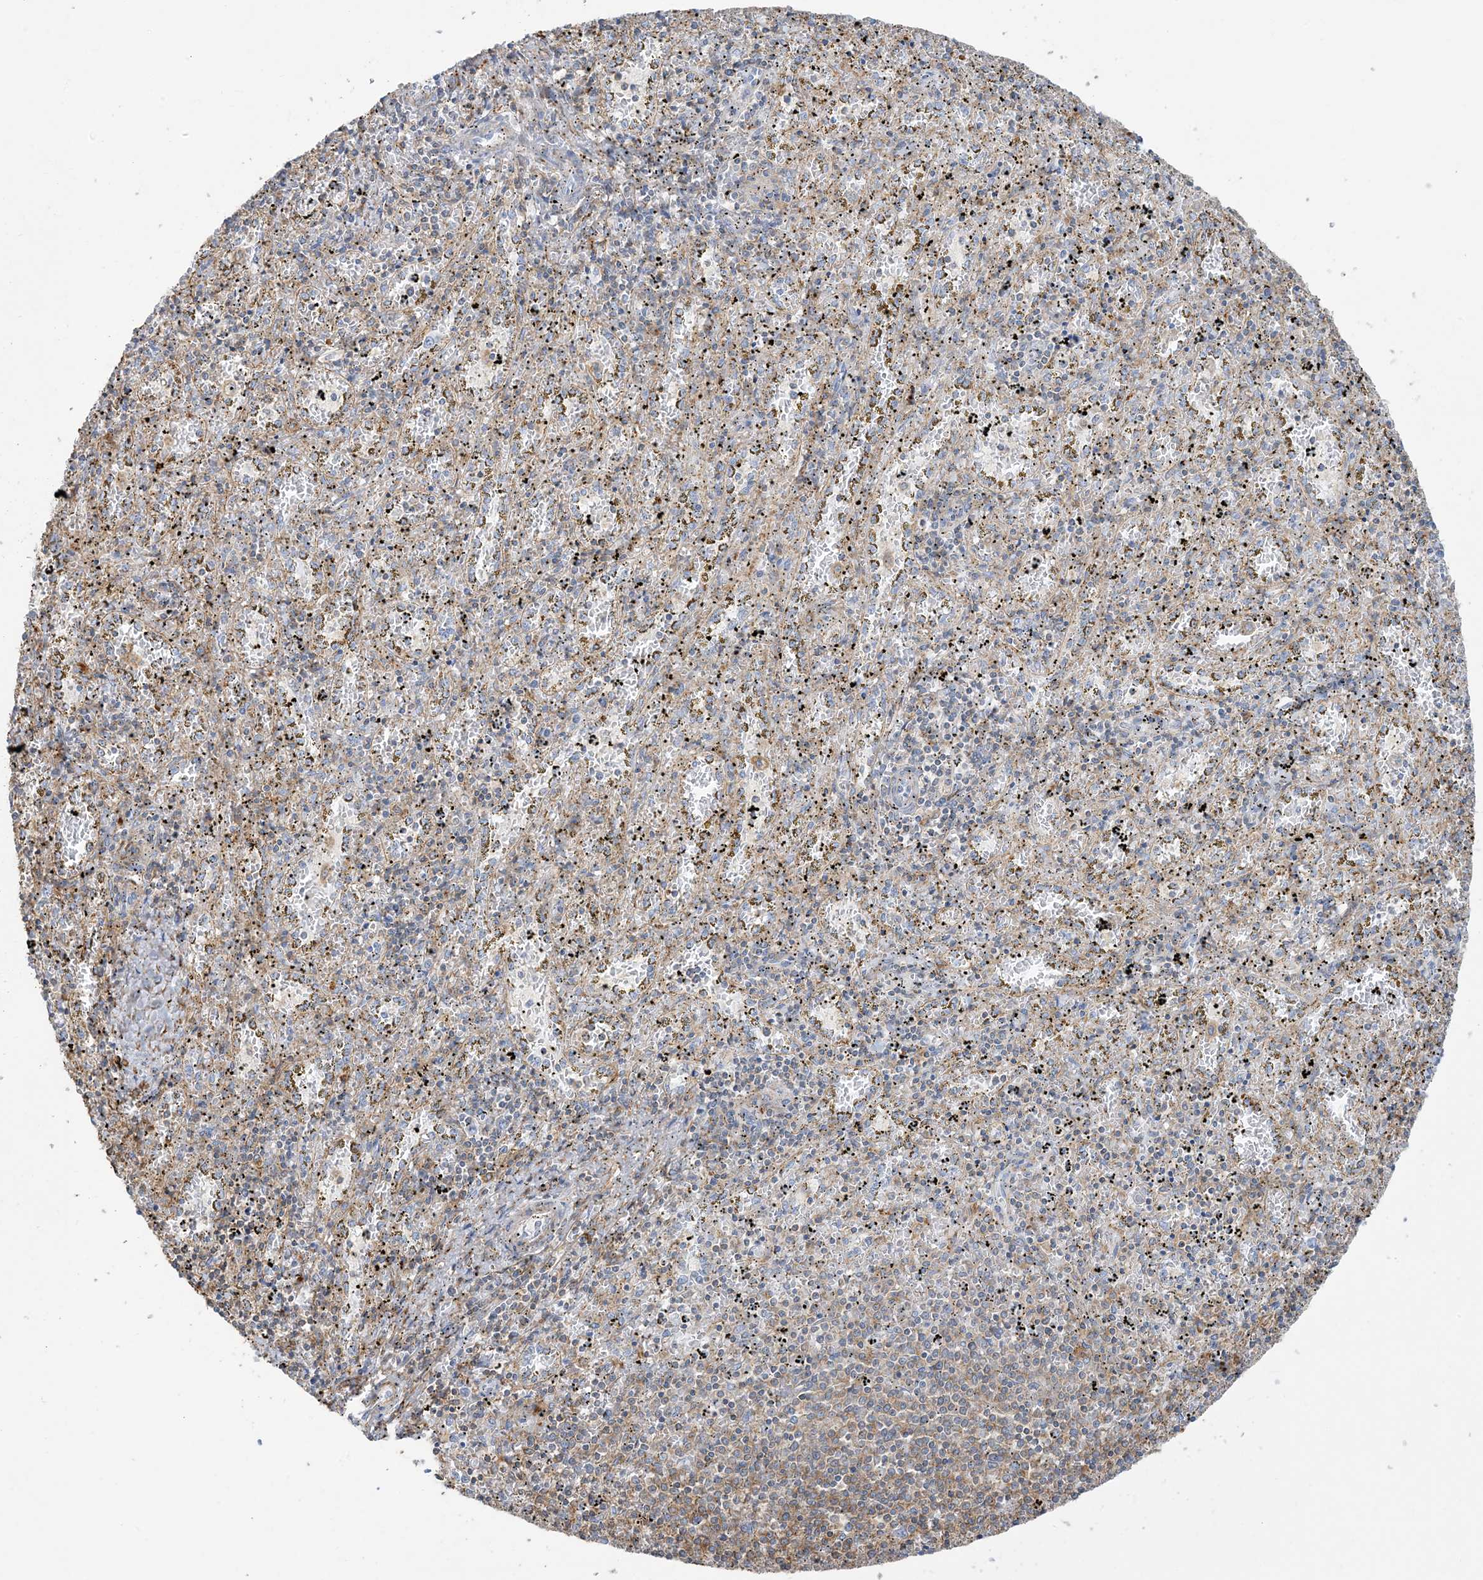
{"staining": {"intensity": "weak", "quantity": "<25%", "location": "cytoplasmic/membranous"}, "tissue": "spleen", "cell_type": "Cells in red pulp", "image_type": "normal", "snomed": [{"axis": "morphology", "description": "Normal tissue, NOS"}, {"axis": "topography", "description": "Spleen"}], "caption": "An IHC image of unremarkable spleen is shown. There is no staining in cells in red pulp of spleen.", "gene": "GTF3C2", "patient": {"sex": "male", "age": 11}}